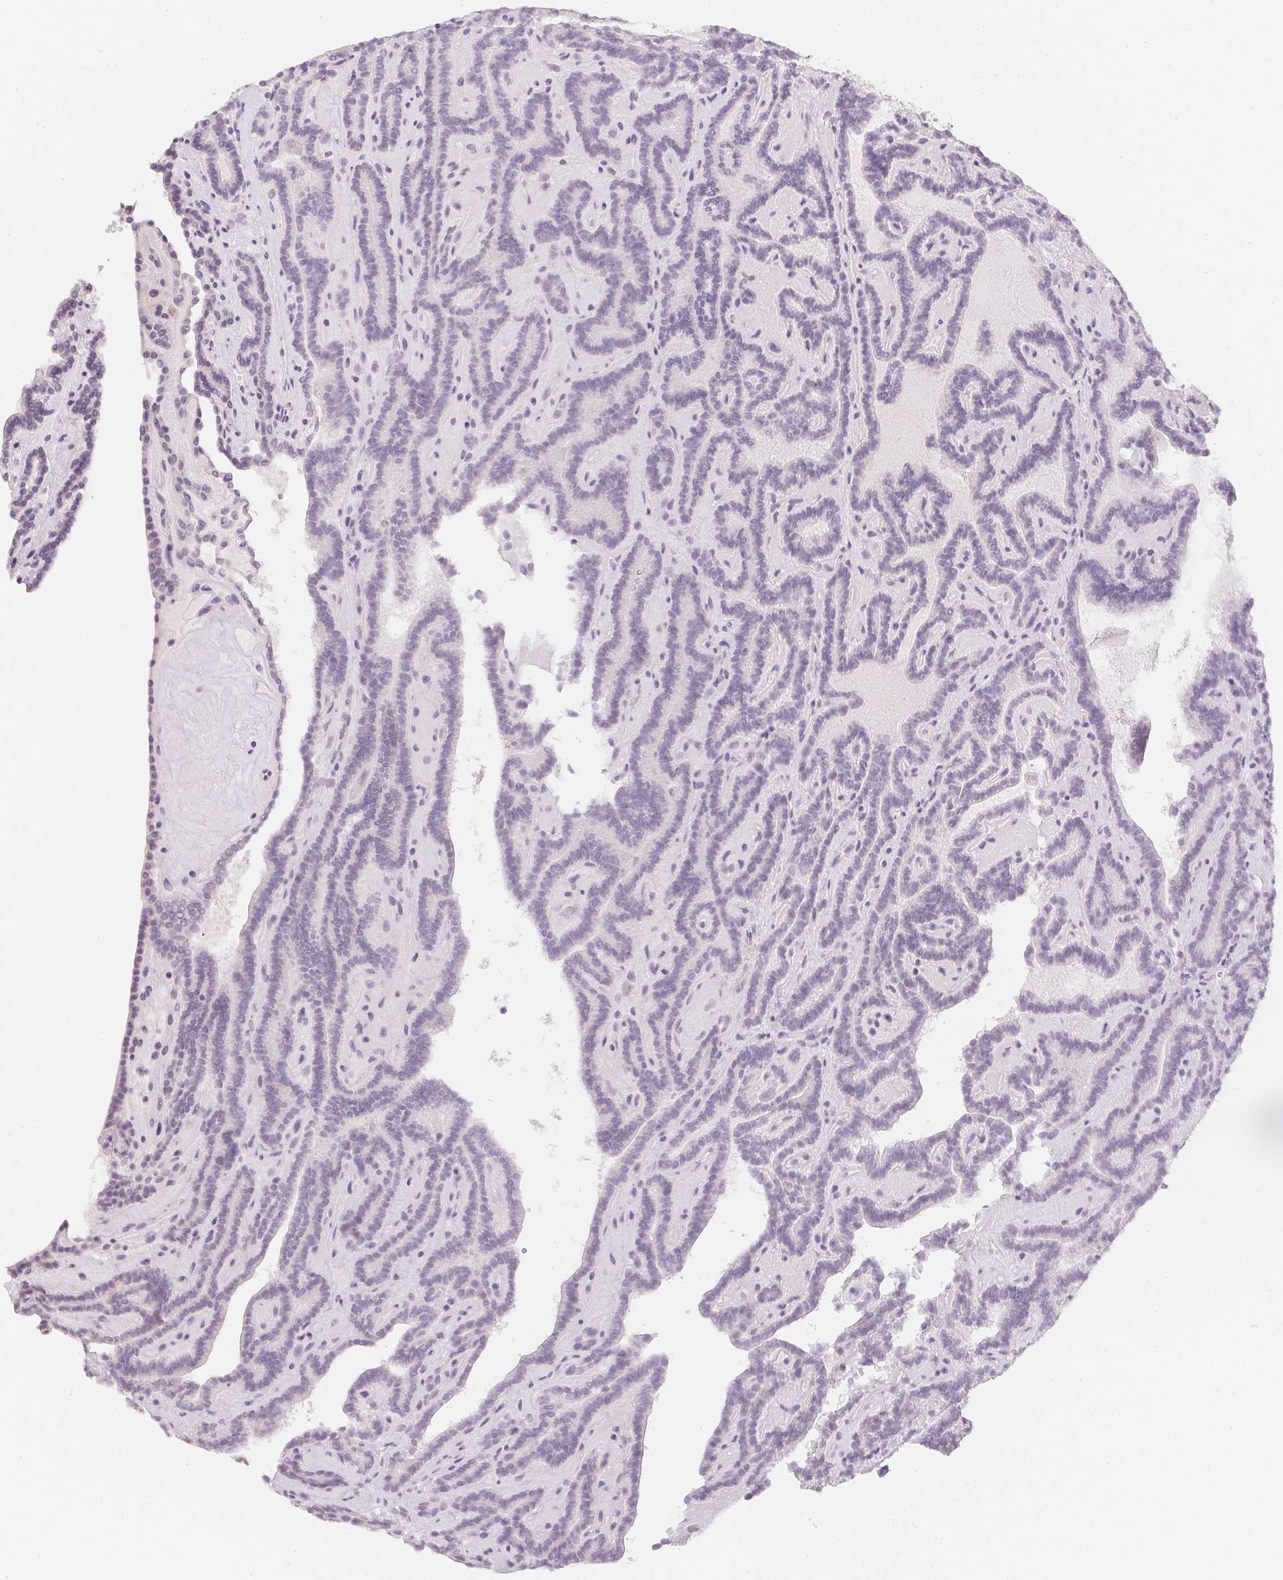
{"staining": {"intensity": "negative", "quantity": "none", "location": "none"}, "tissue": "thyroid cancer", "cell_type": "Tumor cells", "image_type": "cancer", "snomed": [{"axis": "morphology", "description": "Papillary adenocarcinoma, NOS"}, {"axis": "topography", "description": "Thyroid gland"}], "caption": "DAB immunohistochemical staining of thyroid cancer displays no significant expression in tumor cells.", "gene": "PPY", "patient": {"sex": "female", "age": 21}}